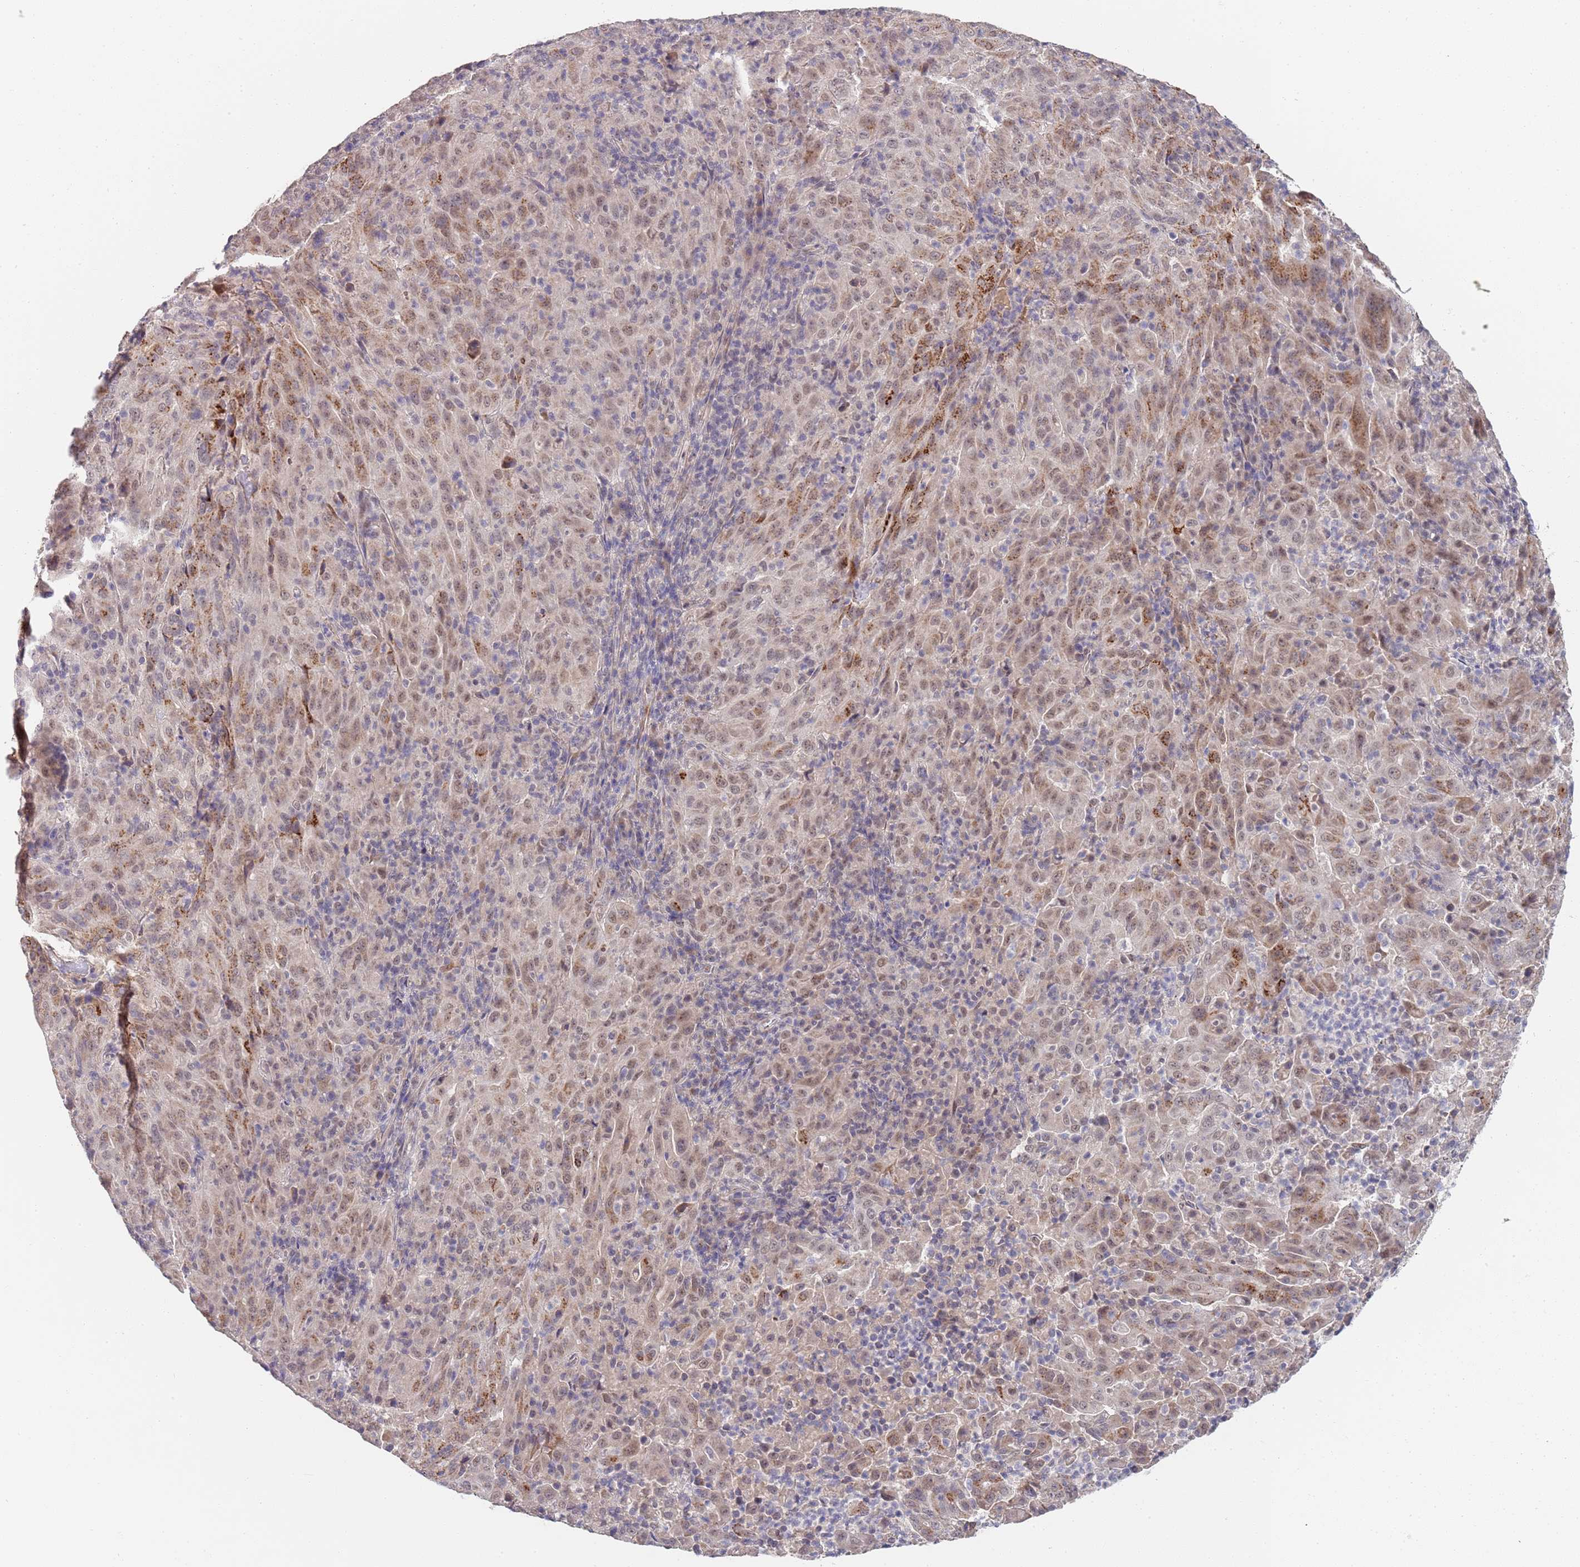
{"staining": {"intensity": "moderate", "quantity": "25%-75%", "location": "cytoplasmic/membranous,nuclear"}, "tissue": "pancreatic cancer", "cell_type": "Tumor cells", "image_type": "cancer", "snomed": [{"axis": "morphology", "description": "Adenocarcinoma, NOS"}, {"axis": "topography", "description": "Pancreas"}], "caption": "This is a micrograph of immunohistochemistry staining of pancreatic adenocarcinoma, which shows moderate staining in the cytoplasmic/membranous and nuclear of tumor cells.", "gene": "B4GALT4", "patient": {"sex": "male", "age": 63}}